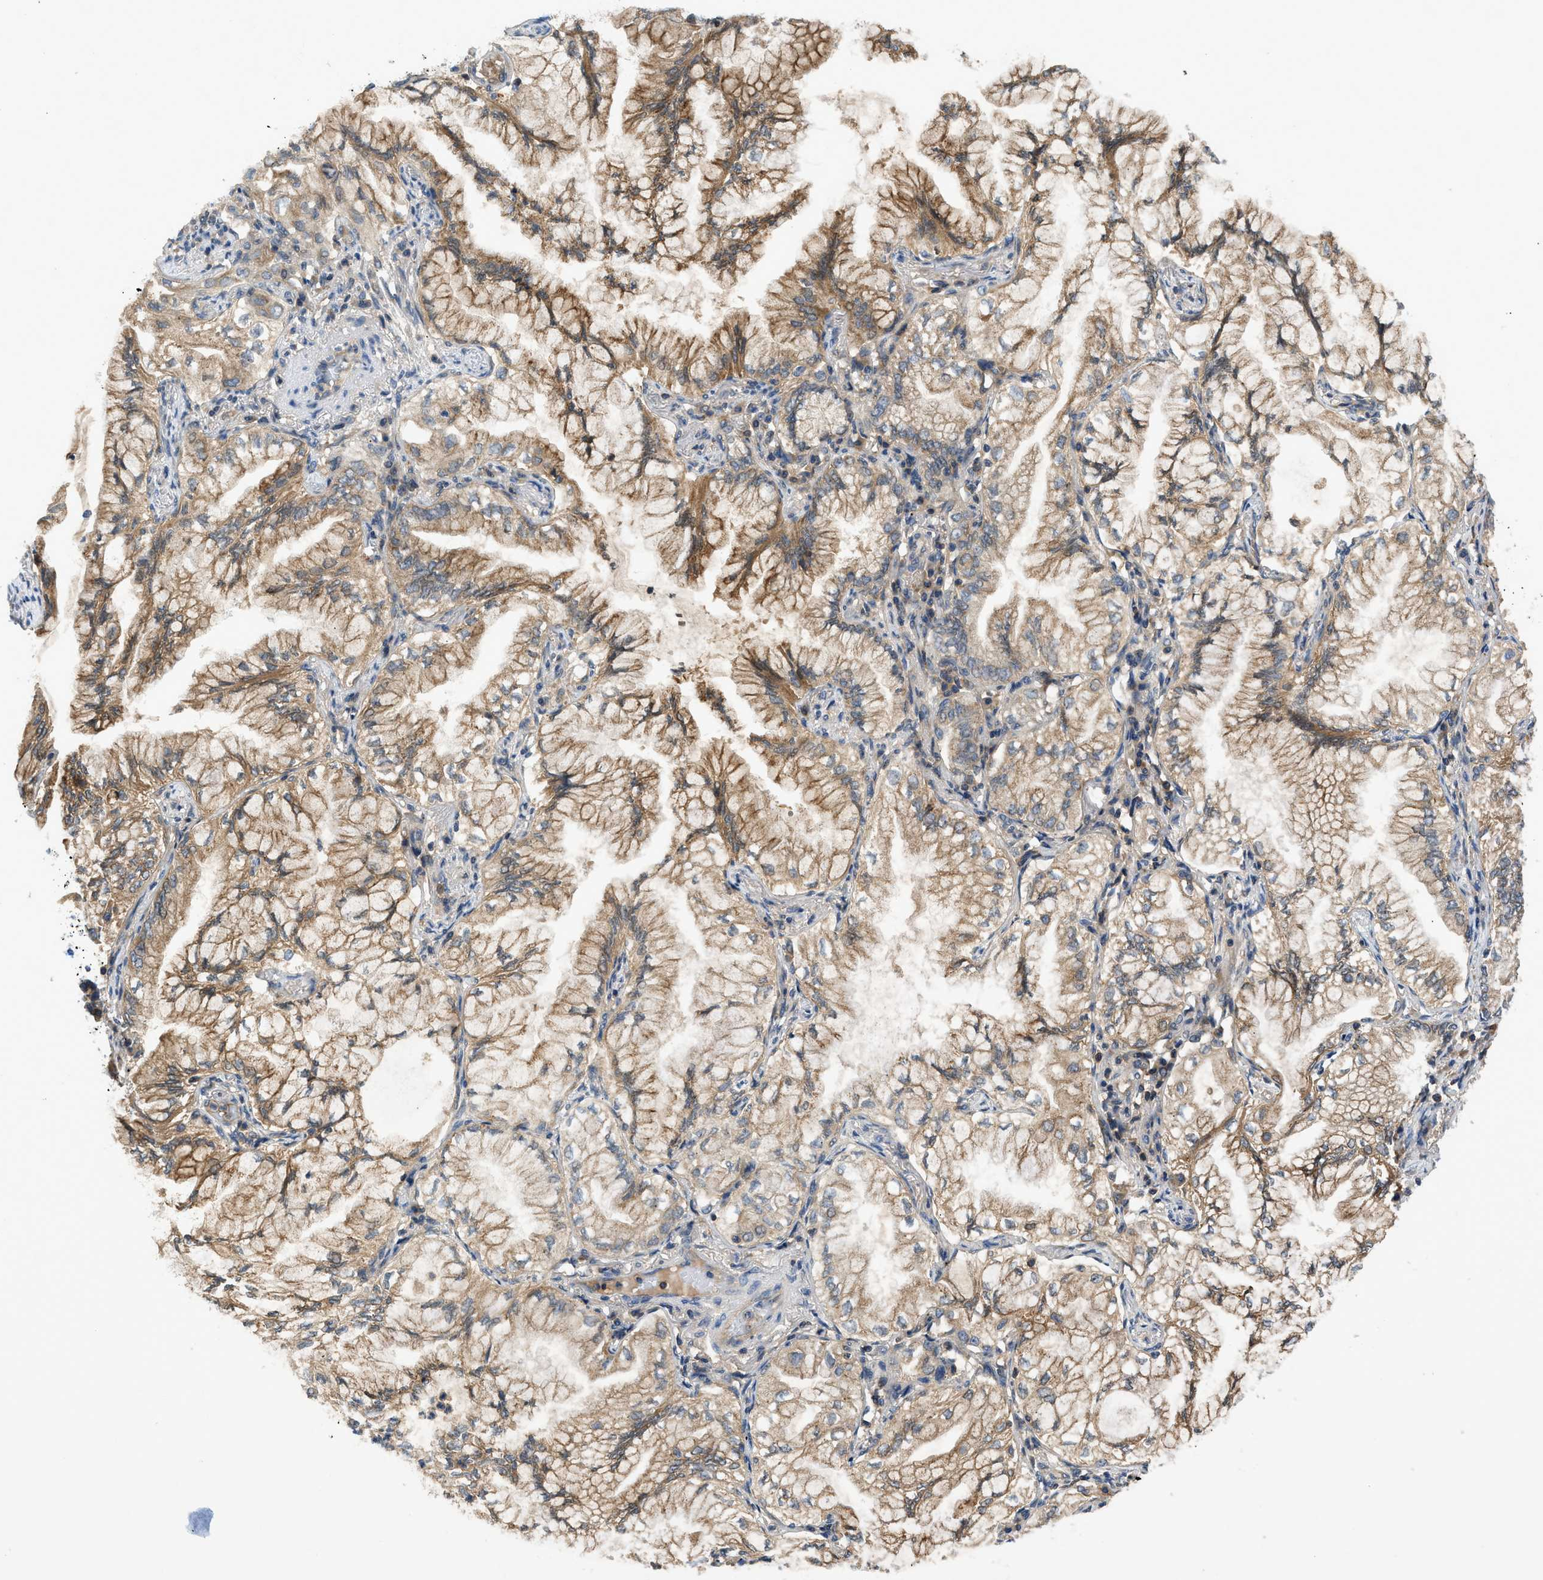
{"staining": {"intensity": "moderate", "quantity": ">75%", "location": "cytoplasmic/membranous"}, "tissue": "lung cancer", "cell_type": "Tumor cells", "image_type": "cancer", "snomed": [{"axis": "morphology", "description": "Adenocarcinoma, NOS"}, {"axis": "topography", "description": "Lung"}], "caption": "Lung cancer (adenocarcinoma) tissue shows moderate cytoplasmic/membranous staining in about >75% of tumor cells, visualized by immunohistochemistry. (Brightfield microscopy of DAB IHC at high magnification).", "gene": "PAFAH2", "patient": {"sex": "female", "age": 70}}